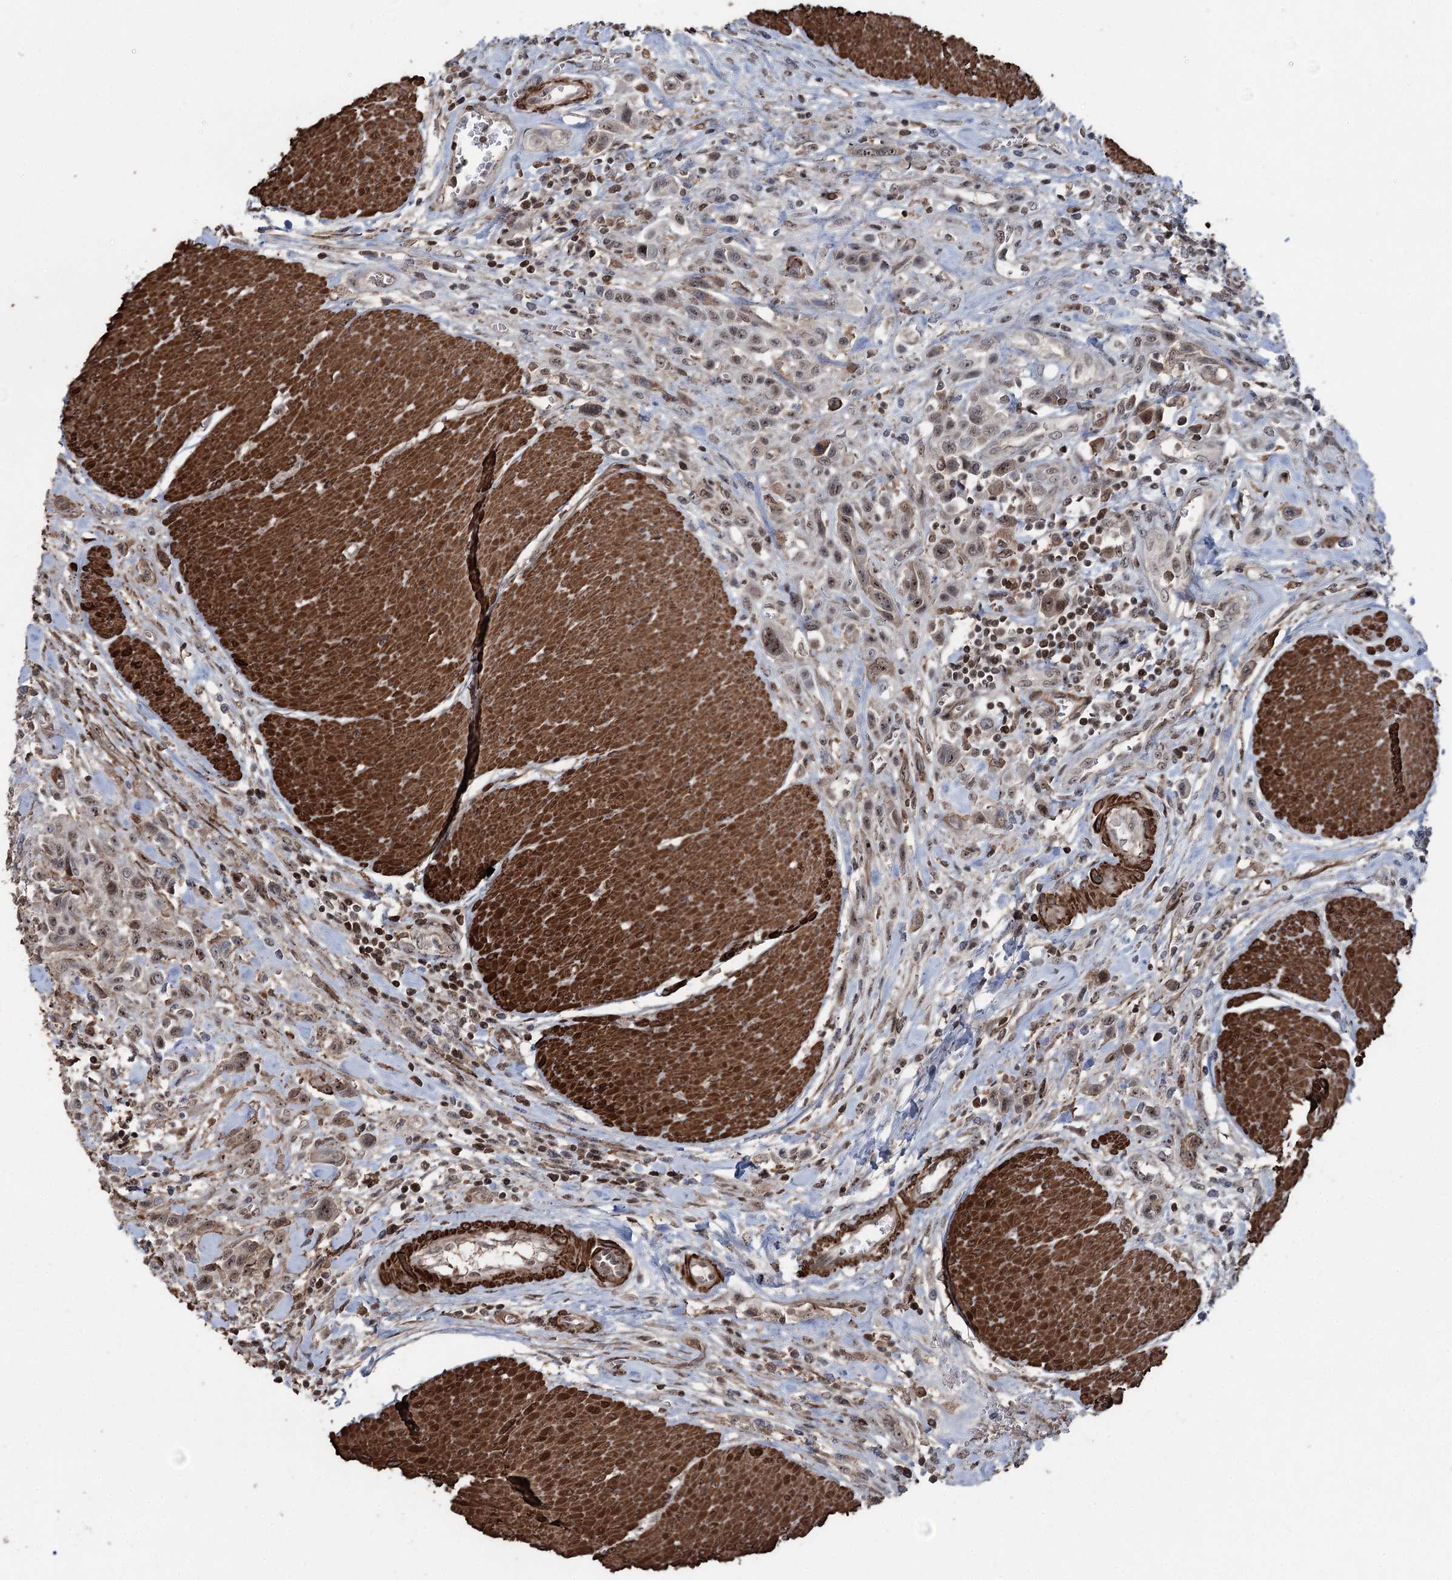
{"staining": {"intensity": "weak", "quantity": "25%-75%", "location": "nuclear"}, "tissue": "urothelial cancer", "cell_type": "Tumor cells", "image_type": "cancer", "snomed": [{"axis": "morphology", "description": "Urothelial carcinoma, High grade"}, {"axis": "topography", "description": "Urinary bladder"}], "caption": "The image reveals immunohistochemical staining of urothelial carcinoma (high-grade). There is weak nuclear positivity is present in about 25%-75% of tumor cells. The staining is performed using DAB brown chromogen to label protein expression. The nuclei are counter-stained blue using hematoxylin.", "gene": "CCDC82", "patient": {"sex": "male", "age": 50}}